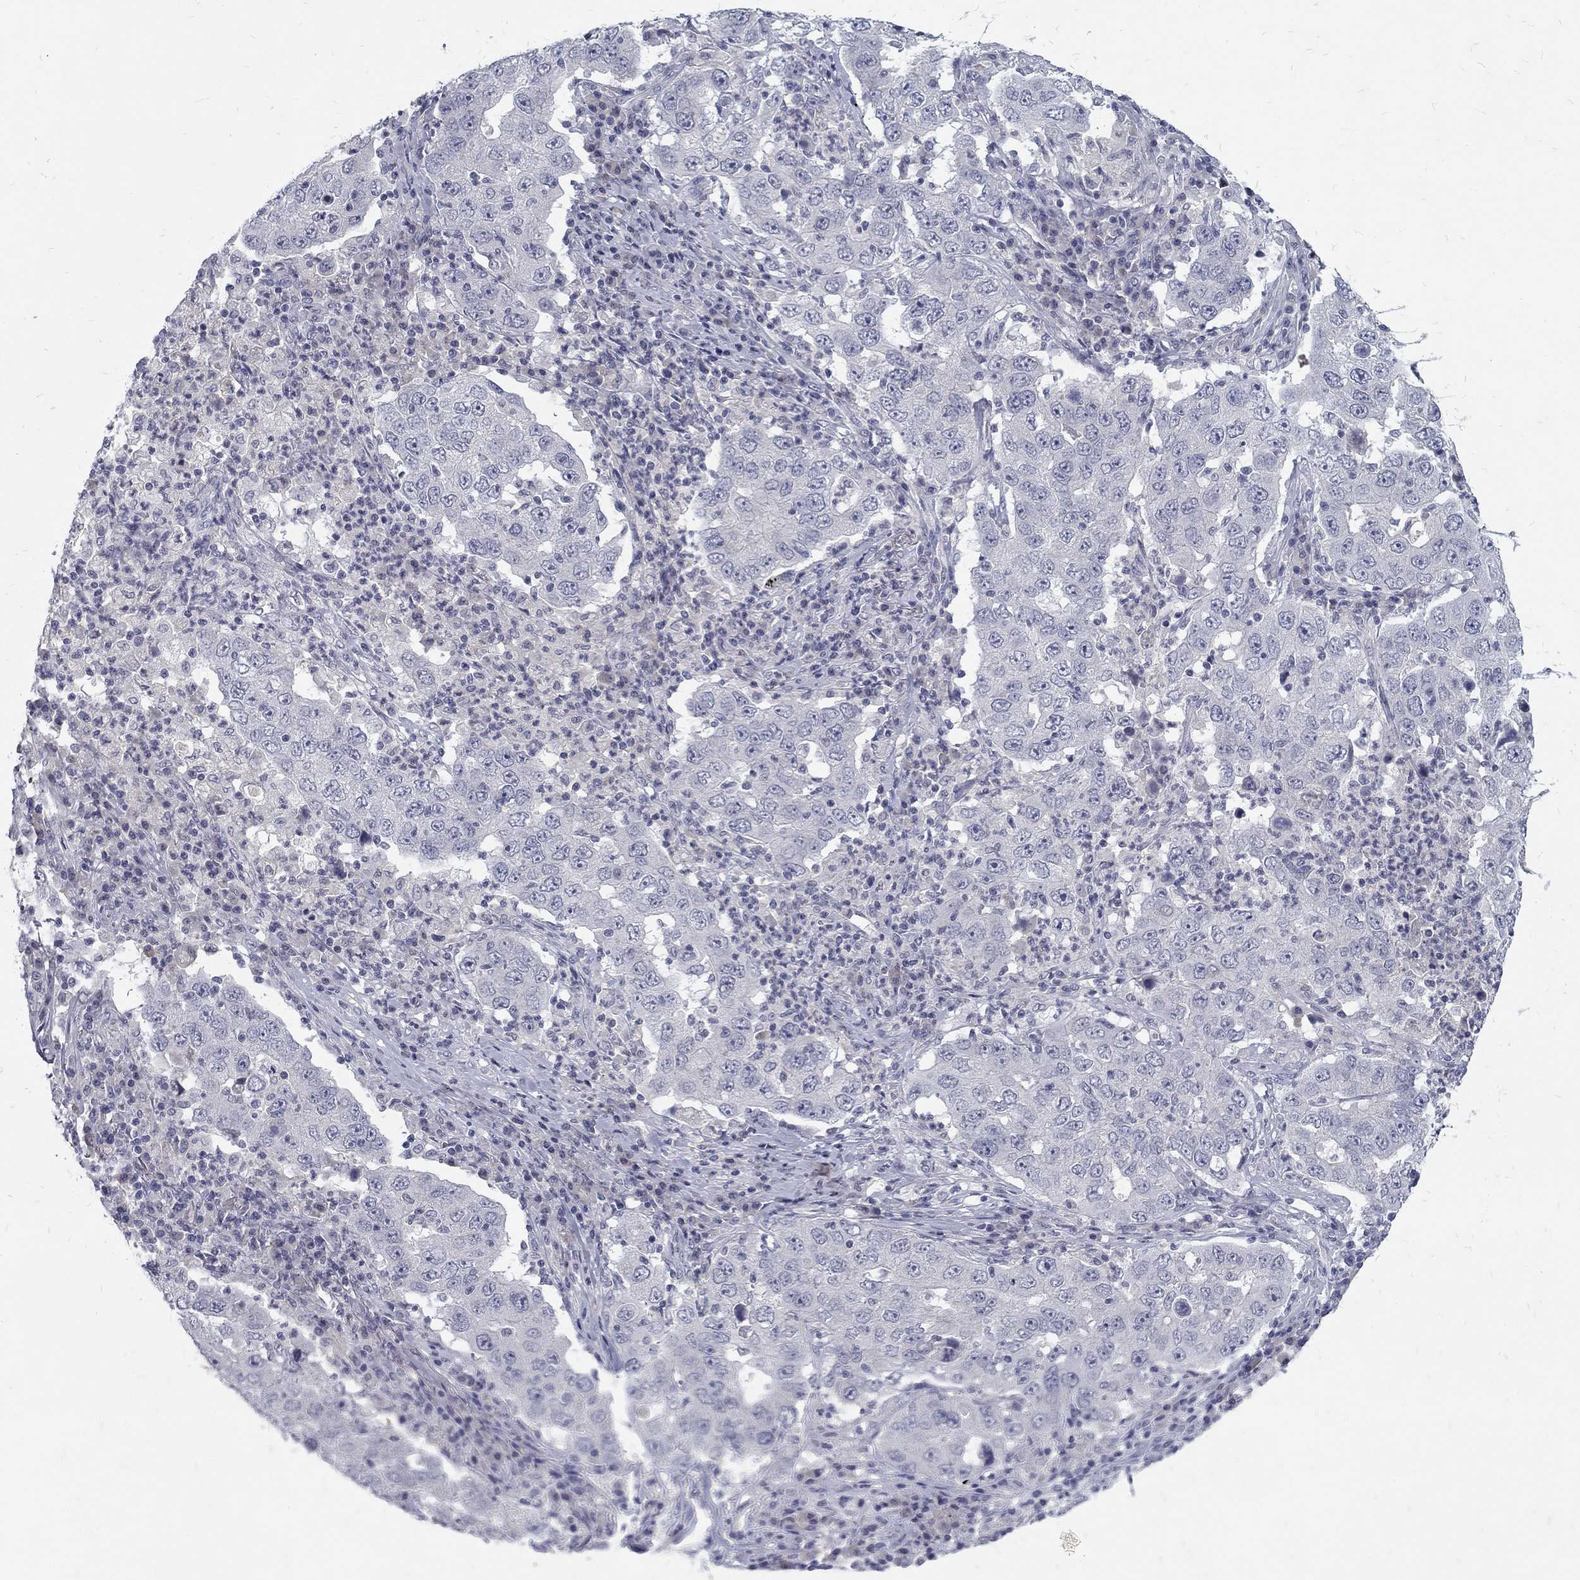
{"staining": {"intensity": "negative", "quantity": "none", "location": "none"}, "tissue": "lung cancer", "cell_type": "Tumor cells", "image_type": "cancer", "snomed": [{"axis": "morphology", "description": "Adenocarcinoma, NOS"}, {"axis": "topography", "description": "Lung"}], "caption": "This is a photomicrograph of immunohistochemistry staining of lung cancer (adenocarcinoma), which shows no positivity in tumor cells.", "gene": "NOS1", "patient": {"sex": "male", "age": 73}}